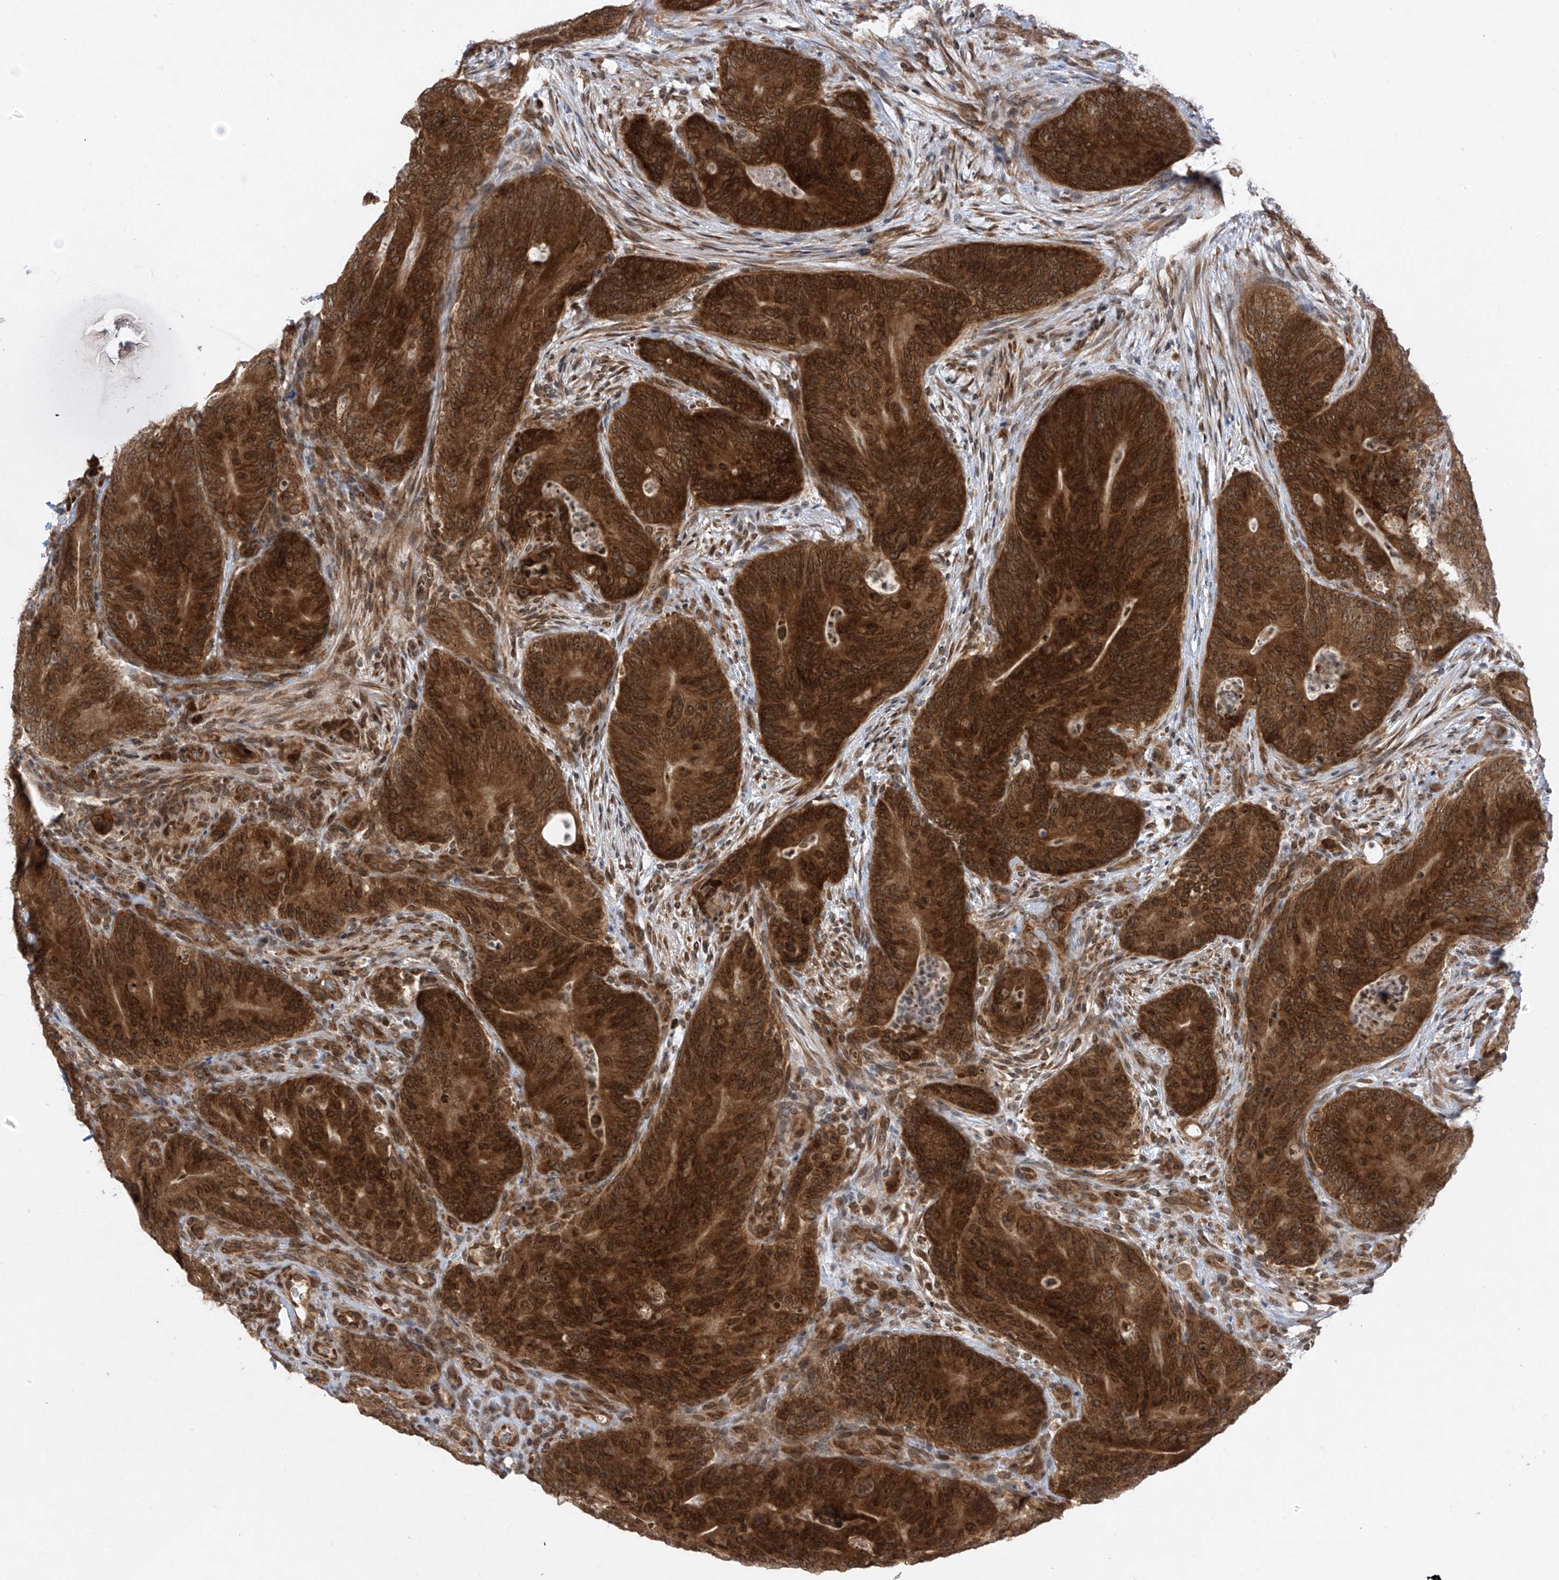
{"staining": {"intensity": "strong", "quantity": ">75%", "location": "cytoplasmic/membranous,nuclear"}, "tissue": "colorectal cancer", "cell_type": "Tumor cells", "image_type": "cancer", "snomed": [{"axis": "morphology", "description": "Normal tissue, NOS"}, {"axis": "topography", "description": "Colon"}], "caption": "Immunohistochemical staining of human colorectal cancer demonstrates high levels of strong cytoplasmic/membranous and nuclear protein staining in about >75% of tumor cells. (DAB = brown stain, brightfield microscopy at high magnification).", "gene": "RPL34", "patient": {"sex": "female", "age": 82}}